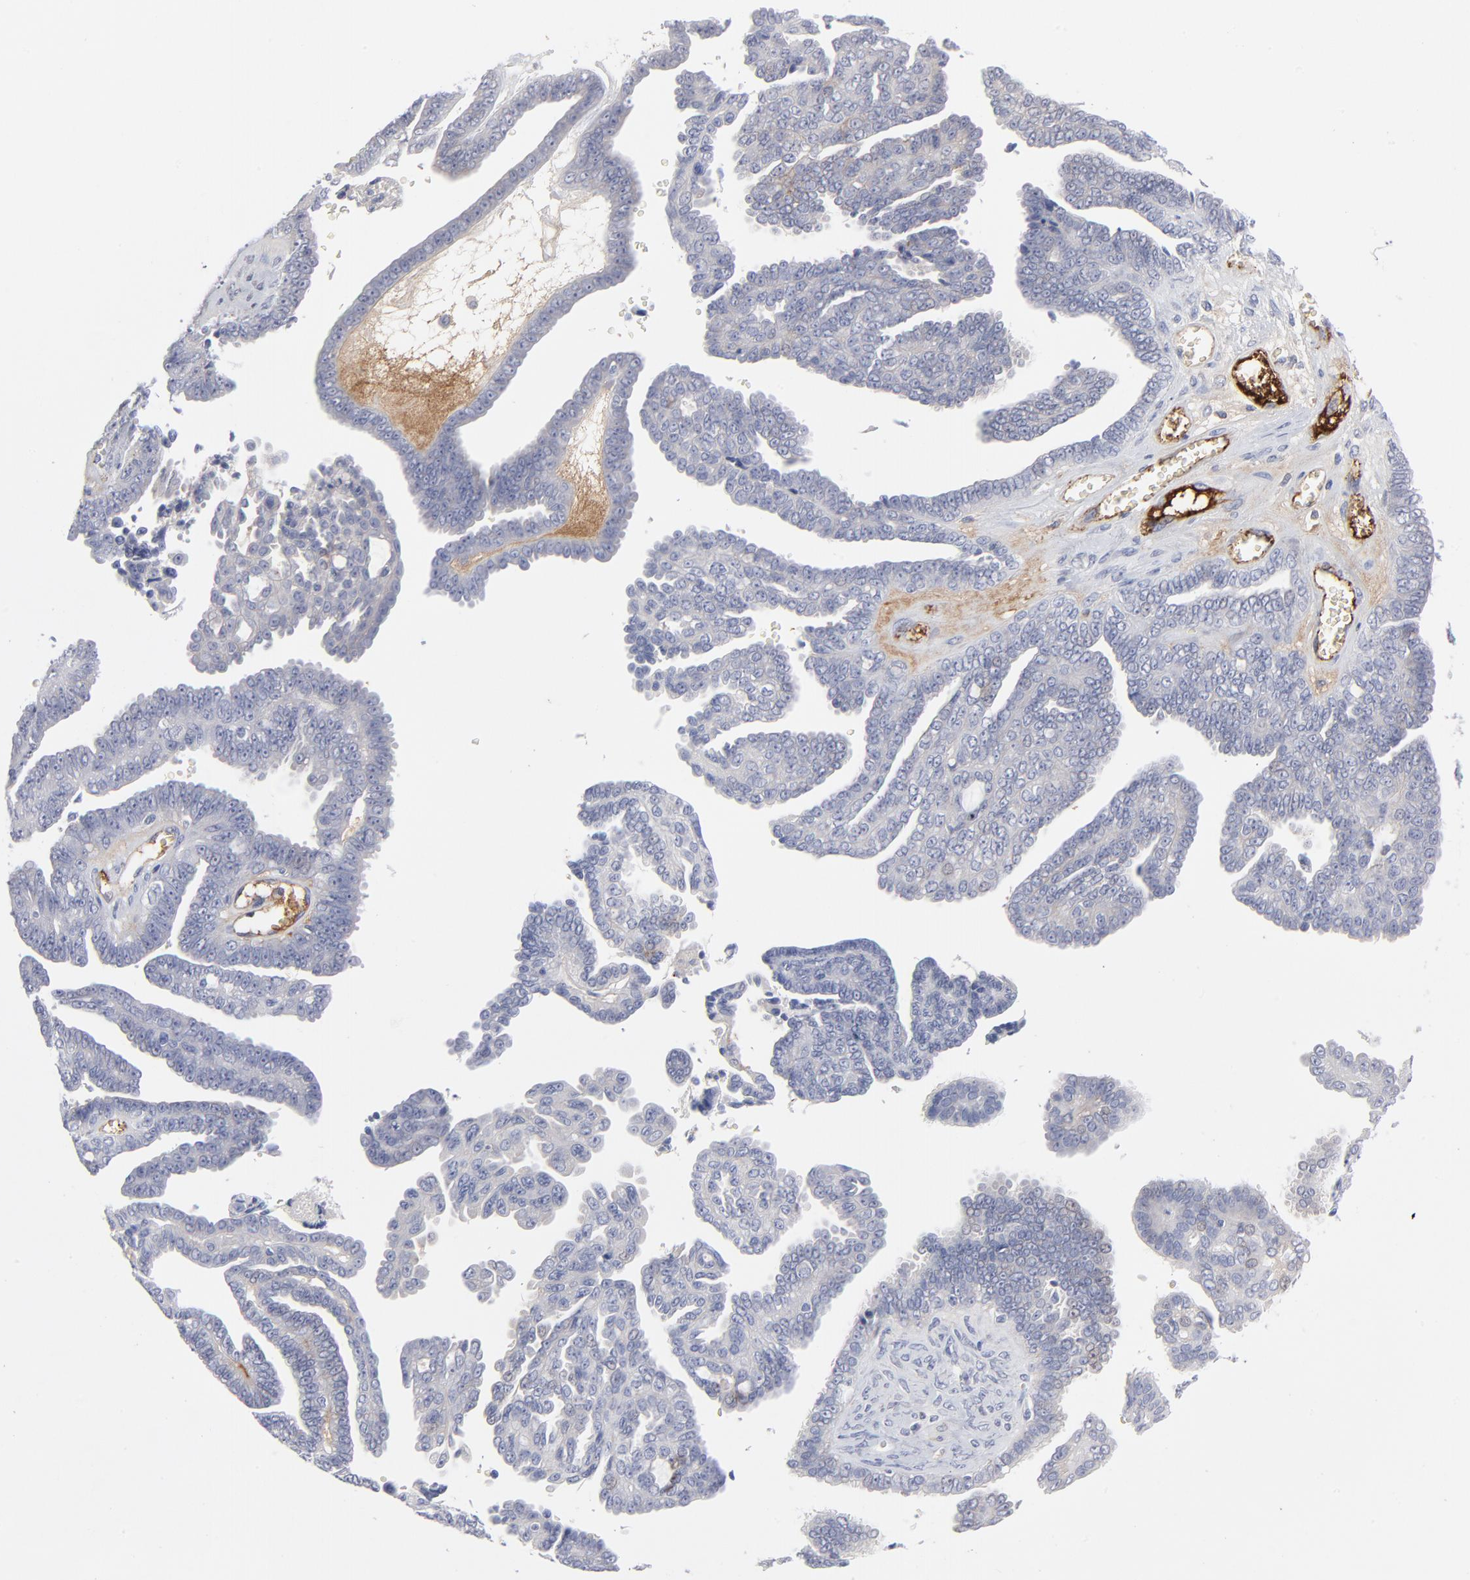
{"staining": {"intensity": "negative", "quantity": "none", "location": "none"}, "tissue": "ovarian cancer", "cell_type": "Tumor cells", "image_type": "cancer", "snomed": [{"axis": "morphology", "description": "Cystadenocarcinoma, serous, NOS"}, {"axis": "topography", "description": "Ovary"}], "caption": "There is no significant staining in tumor cells of ovarian cancer (serous cystadenocarcinoma).", "gene": "CCR3", "patient": {"sex": "female", "age": 71}}